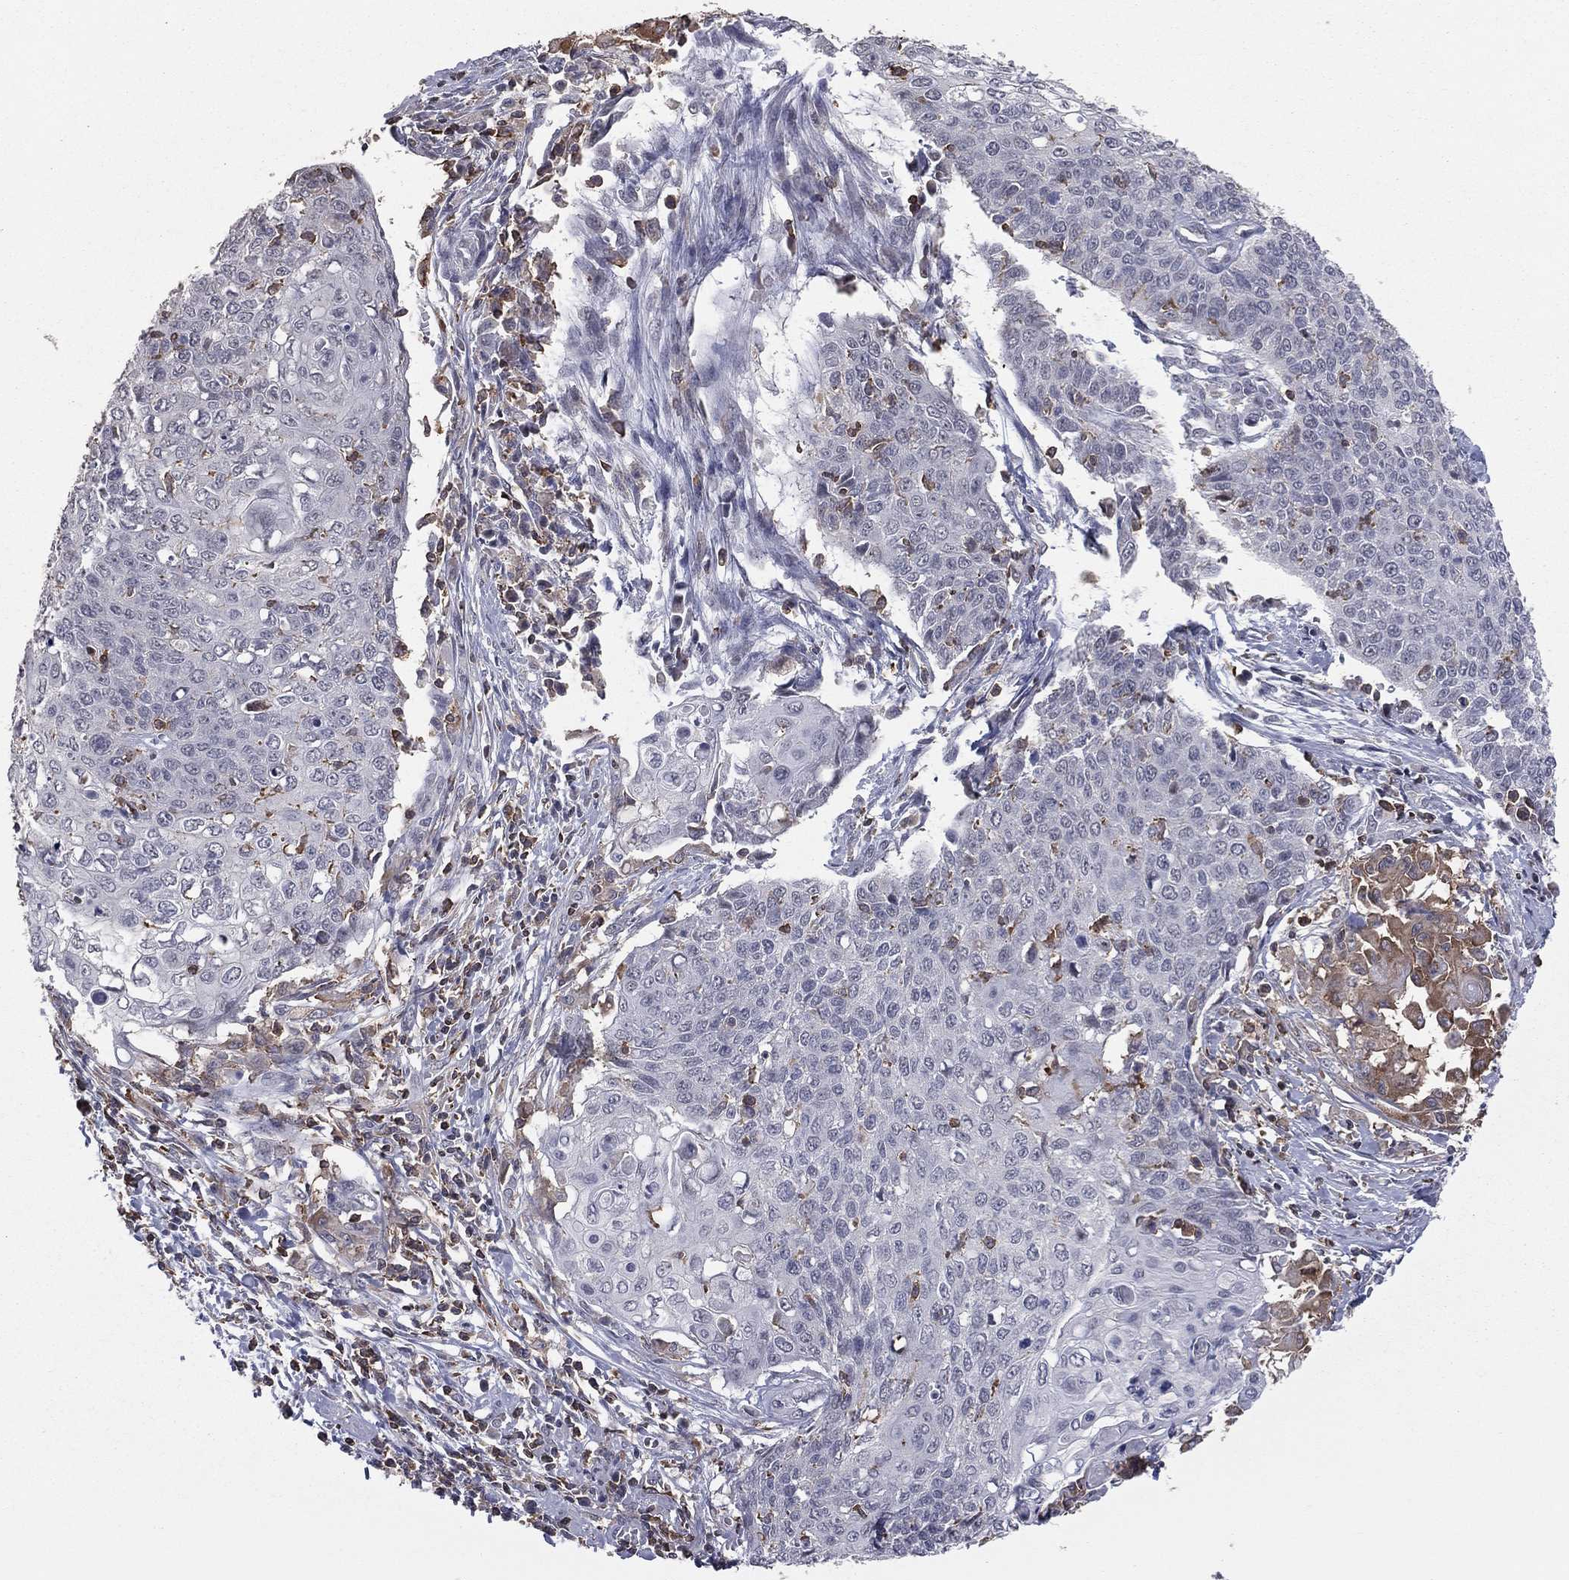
{"staining": {"intensity": "negative", "quantity": "none", "location": "none"}, "tissue": "cervical cancer", "cell_type": "Tumor cells", "image_type": "cancer", "snomed": [{"axis": "morphology", "description": "Squamous cell carcinoma, NOS"}, {"axis": "topography", "description": "Cervix"}], "caption": "DAB (3,3'-diaminobenzidine) immunohistochemical staining of cervical cancer (squamous cell carcinoma) displays no significant positivity in tumor cells.", "gene": "PSTPIP1", "patient": {"sex": "female", "age": 39}}